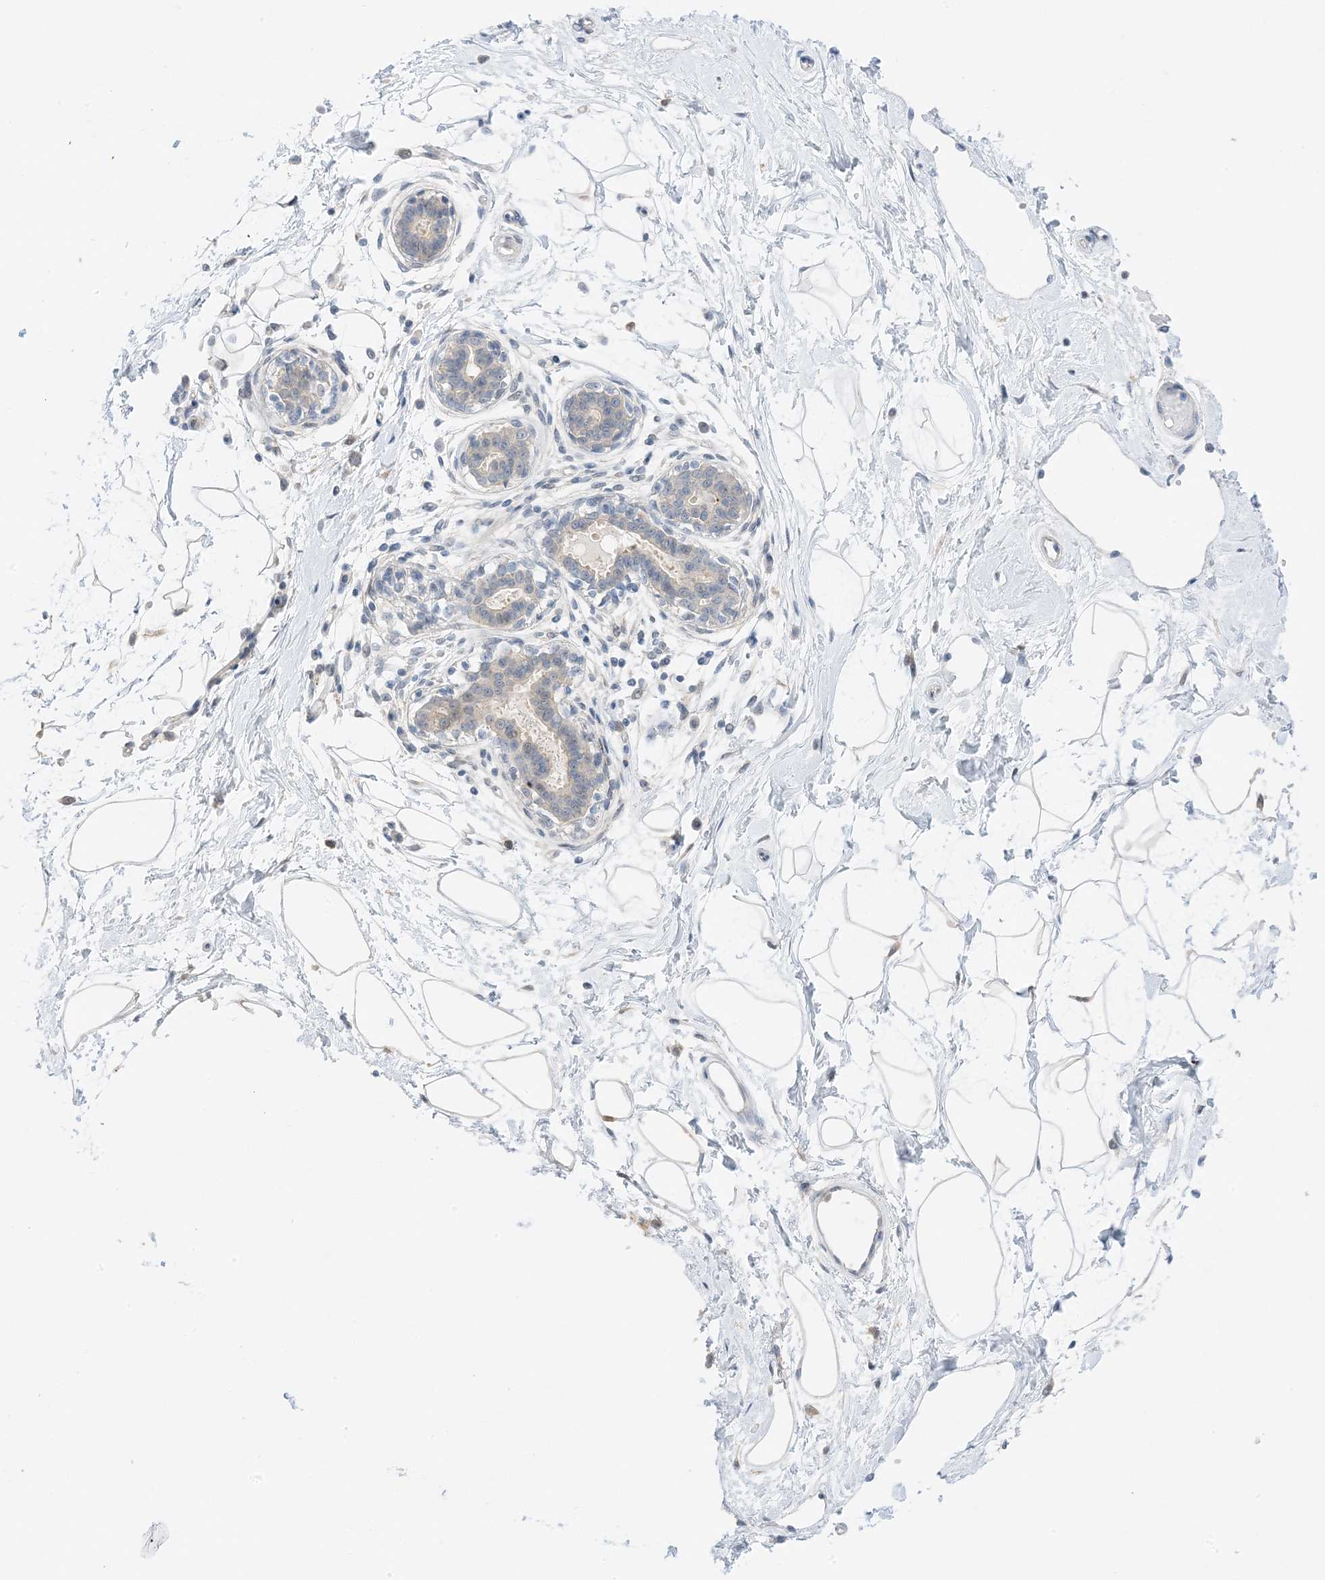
{"staining": {"intensity": "negative", "quantity": "none", "location": "none"}, "tissue": "breast", "cell_type": "Adipocytes", "image_type": "normal", "snomed": [{"axis": "morphology", "description": "Normal tissue, NOS"}, {"axis": "topography", "description": "Breast"}], "caption": "Immunohistochemistry photomicrograph of normal breast: breast stained with DAB demonstrates no significant protein staining in adipocytes.", "gene": "KIFBP", "patient": {"sex": "female", "age": 45}}